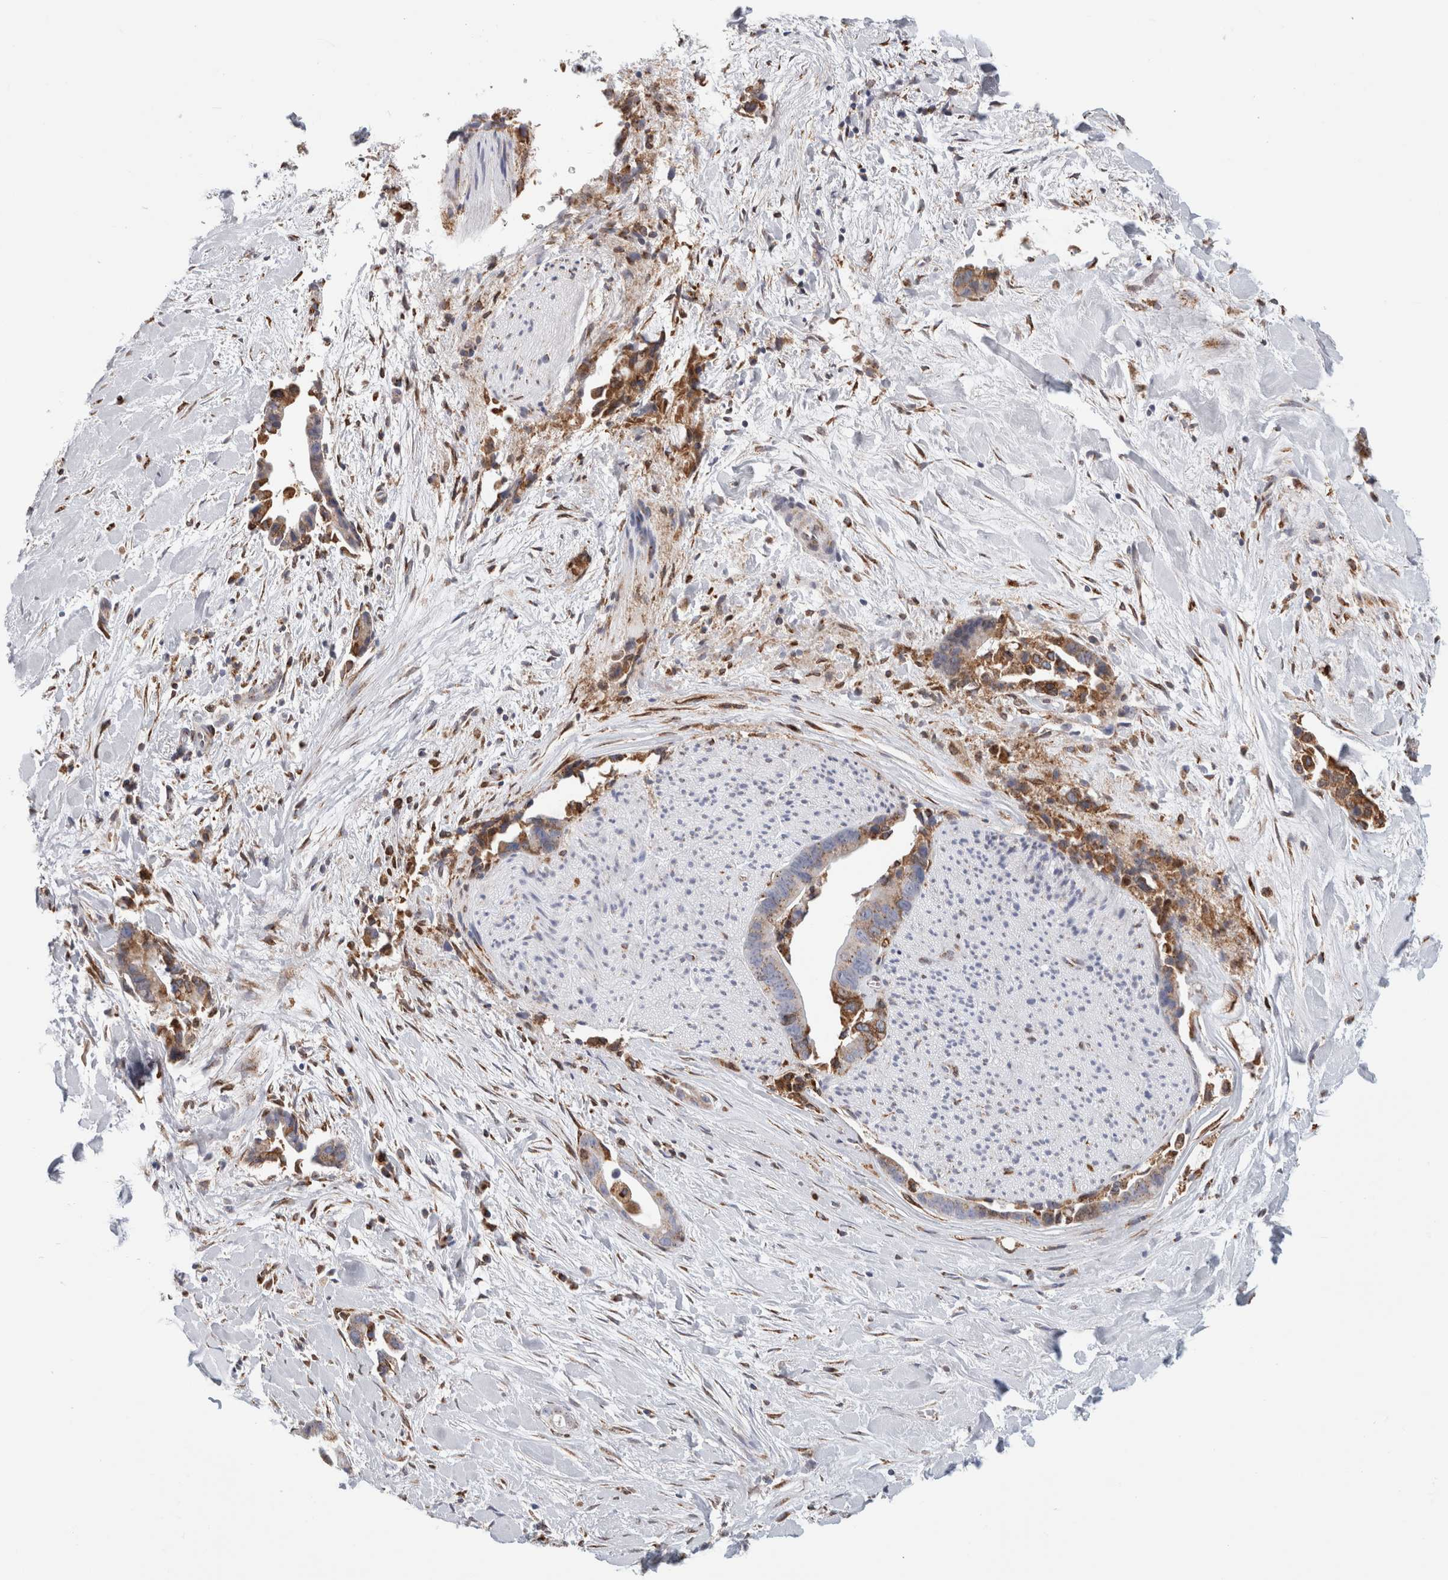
{"staining": {"intensity": "moderate", "quantity": "25%-75%", "location": "cytoplasmic/membranous"}, "tissue": "liver cancer", "cell_type": "Tumor cells", "image_type": "cancer", "snomed": [{"axis": "morphology", "description": "Cholangiocarcinoma"}, {"axis": "topography", "description": "Liver"}], "caption": "Protein expression analysis of human liver cancer (cholangiocarcinoma) reveals moderate cytoplasmic/membranous expression in about 25%-75% of tumor cells.", "gene": "MCFD2", "patient": {"sex": "female", "age": 55}}